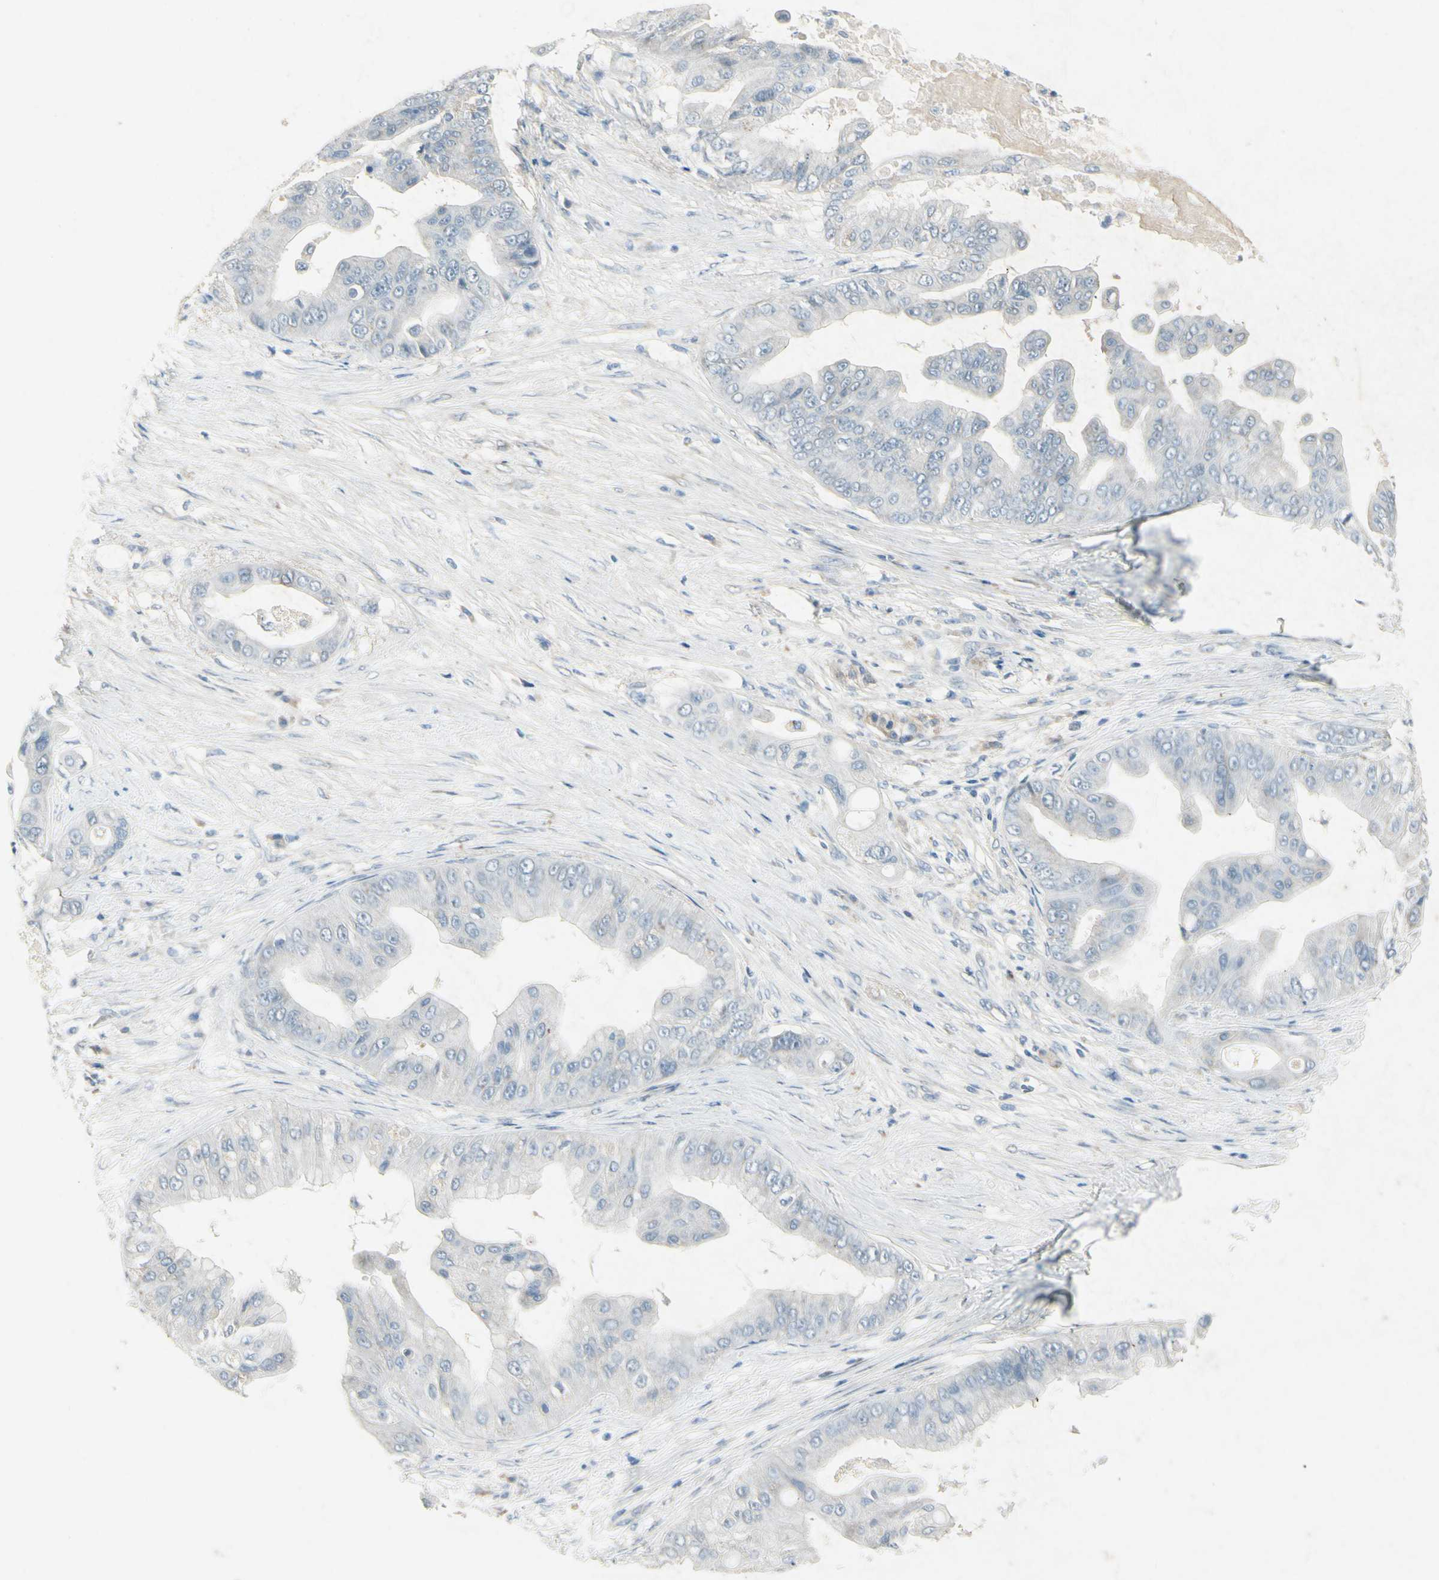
{"staining": {"intensity": "negative", "quantity": "none", "location": "none"}, "tissue": "pancreatic cancer", "cell_type": "Tumor cells", "image_type": "cancer", "snomed": [{"axis": "morphology", "description": "Adenocarcinoma, NOS"}, {"axis": "topography", "description": "Pancreas"}], "caption": "DAB immunohistochemical staining of pancreatic adenocarcinoma exhibits no significant staining in tumor cells. (Immunohistochemistry, brightfield microscopy, high magnification).", "gene": "SNAP91", "patient": {"sex": "female", "age": 75}}